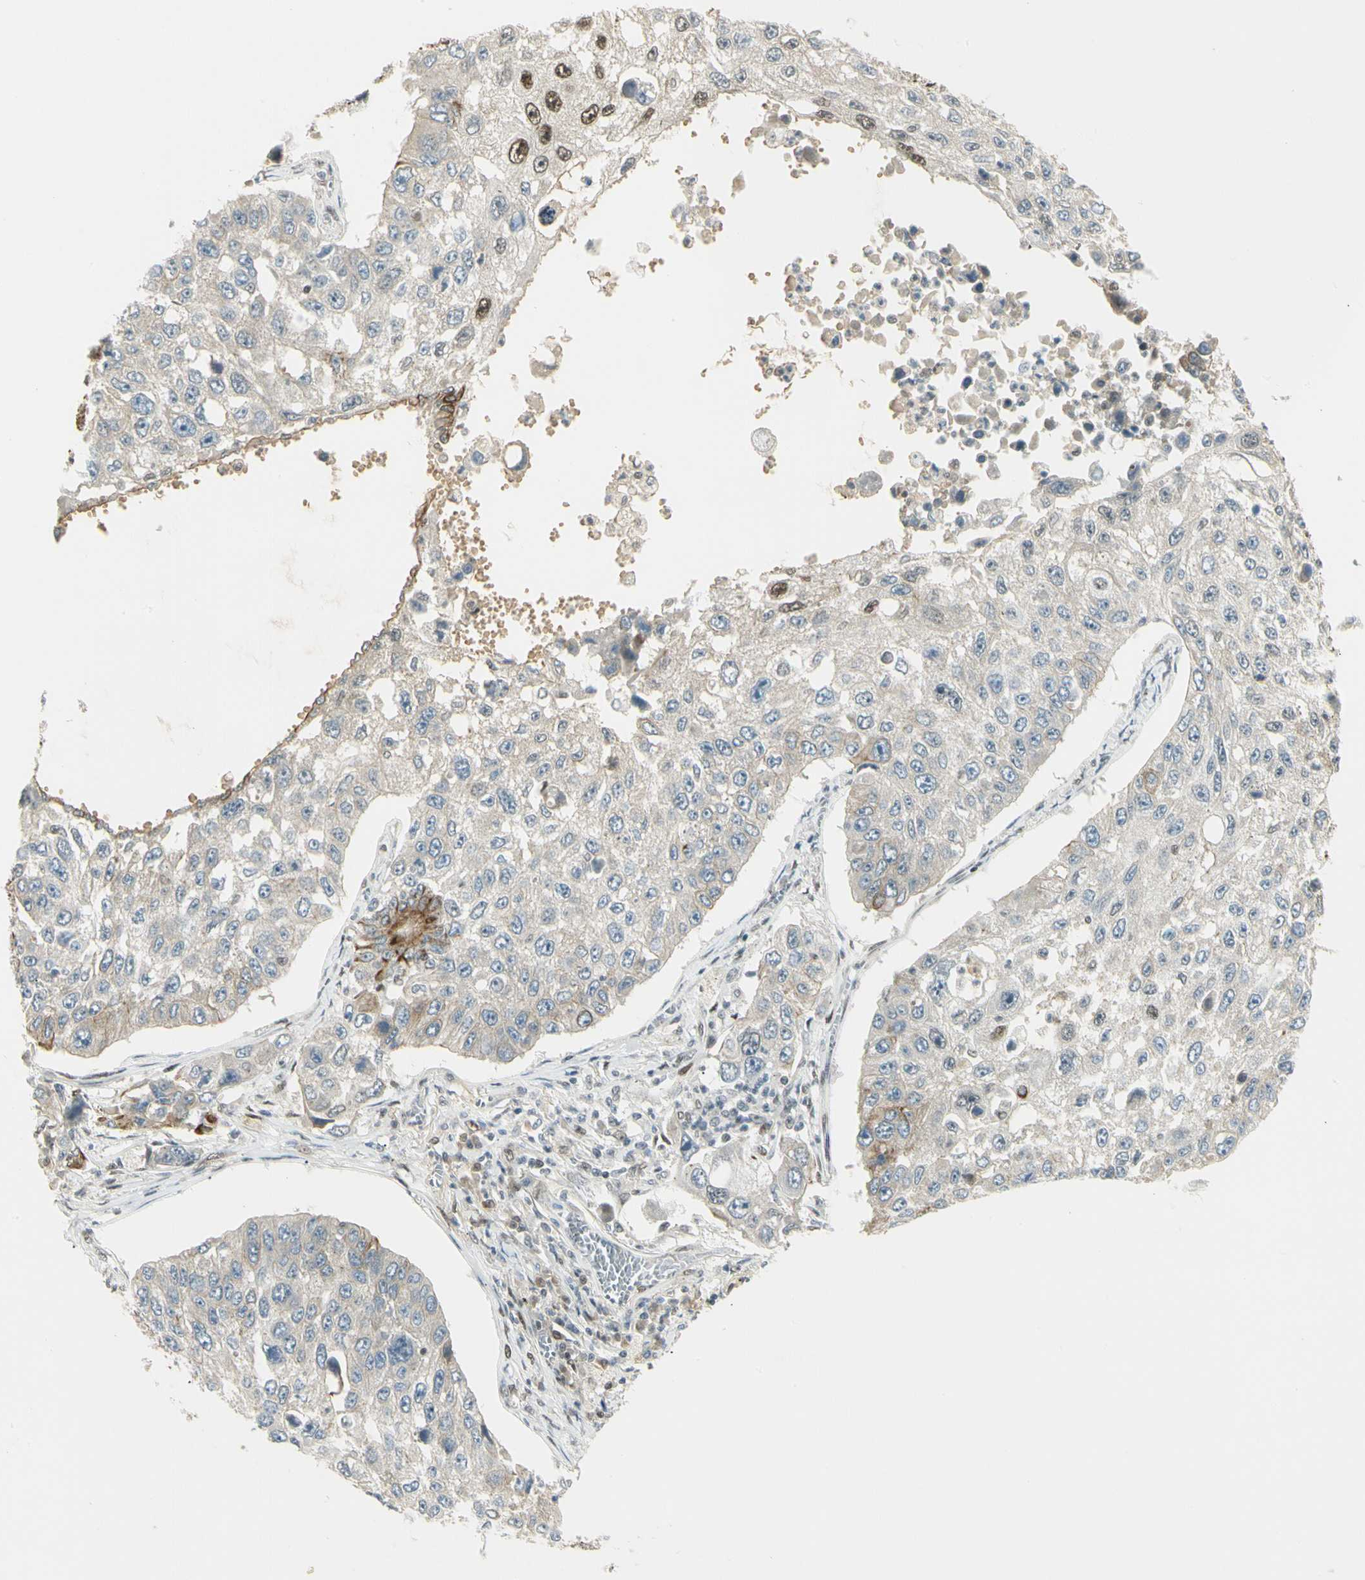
{"staining": {"intensity": "moderate", "quantity": "<25%", "location": "nuclear"}, "tissue": "lung cancer", "cell_type": "Tumor cells", "image_type": "cancer", "snomed": [{"axis": "morphology", "description": "Squamous cell carcinoma, NOS"}, {"axis": "topography", "description": "Lung"}], "caption": "Brown immunohistochemical staining in human lung cancer exhibits moderate nuclear positivity in about <25% of tumor cells.", "gene": "ATXN1", "patient": {"sex": "male", "age": 71}}